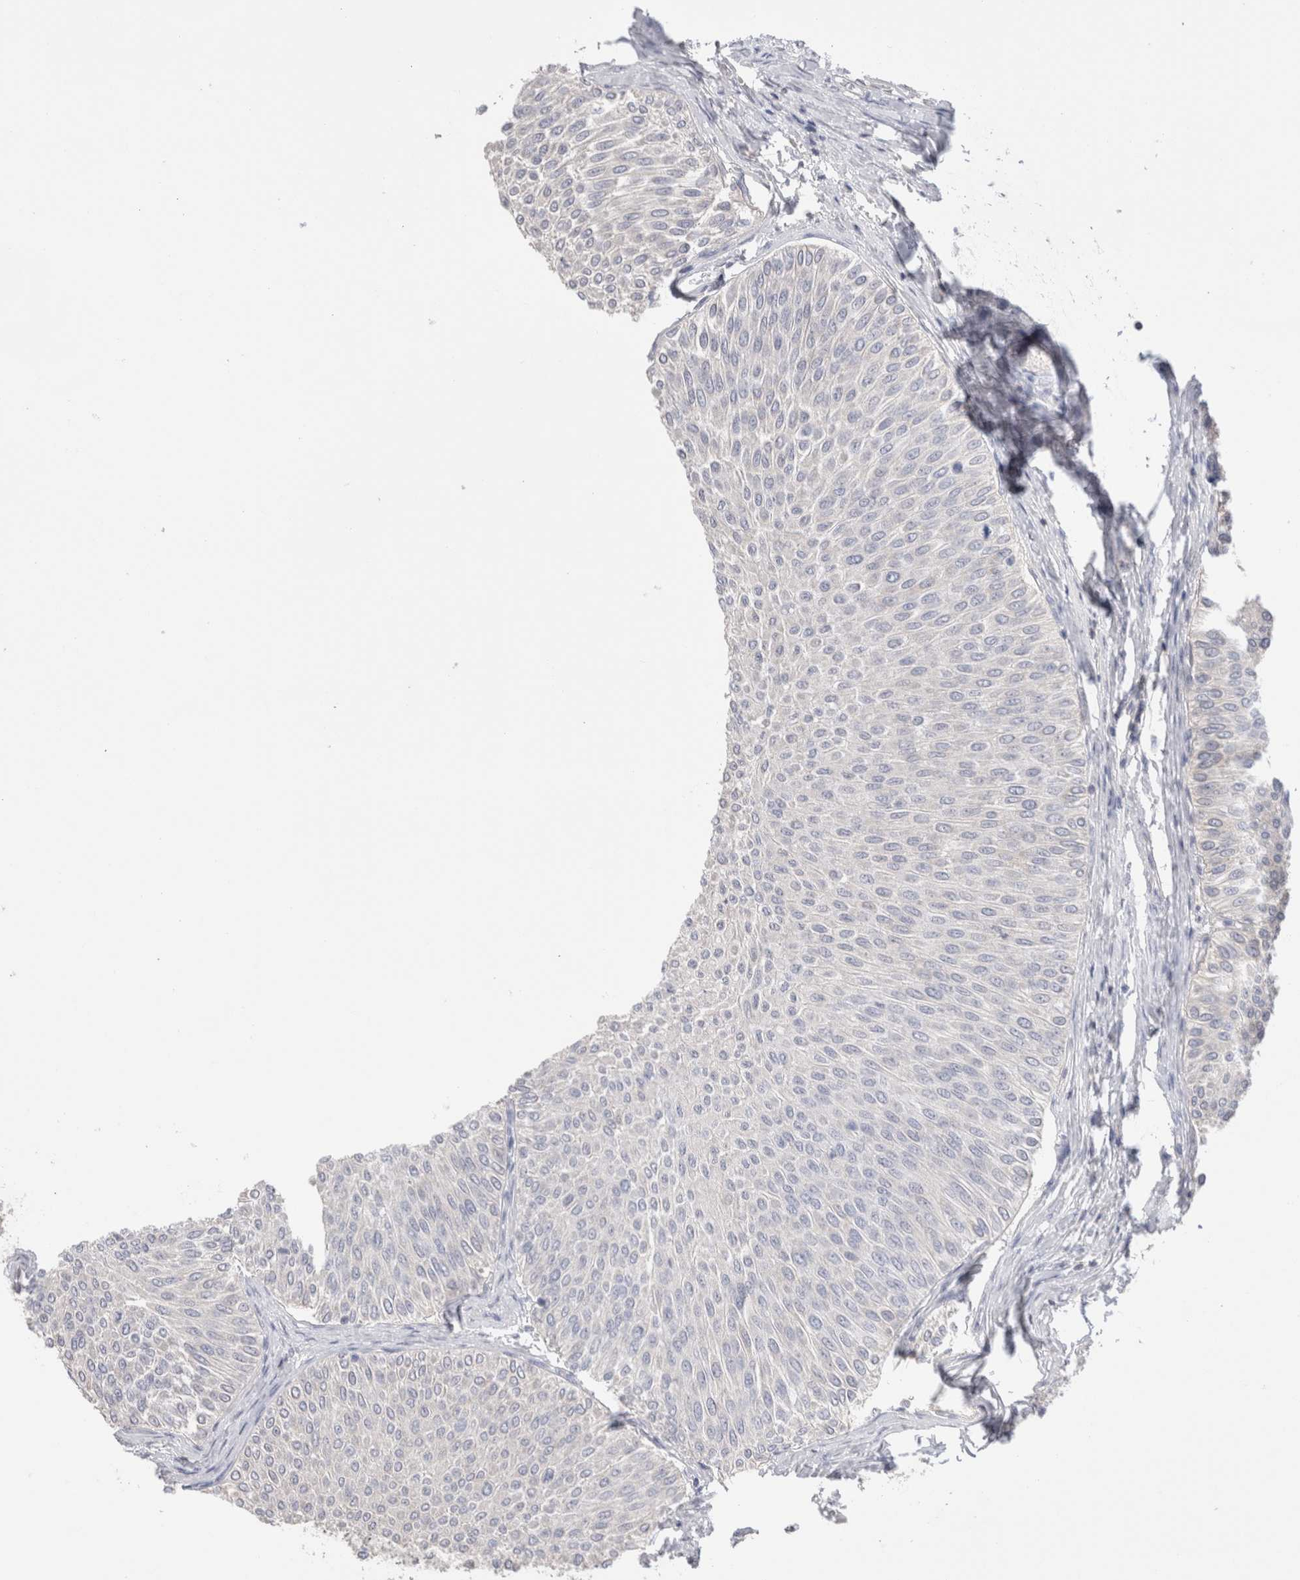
{"staining": {"intensity": "negative", "quantity": "none", "location": "none"}, "tissue": "urothelial cancer", "cell_type": "Tumor cells", "image_type": "cancer", "snomed": [{"axis": "morphology", "description": "Urothelial carcinoma, Low grade"}, {"axis": "topography", "description": "Urinary bladder"}], "caption": "Tumor cells are negative for protein expression in human urothelial cancer. Brightfield microscopy of immunohistochemistry stained with DAB (brown) and hematoxylin (blue), captured at high magnification.", "gene": "CAPN2", "patient": {"sex": "male", "age": 78}}